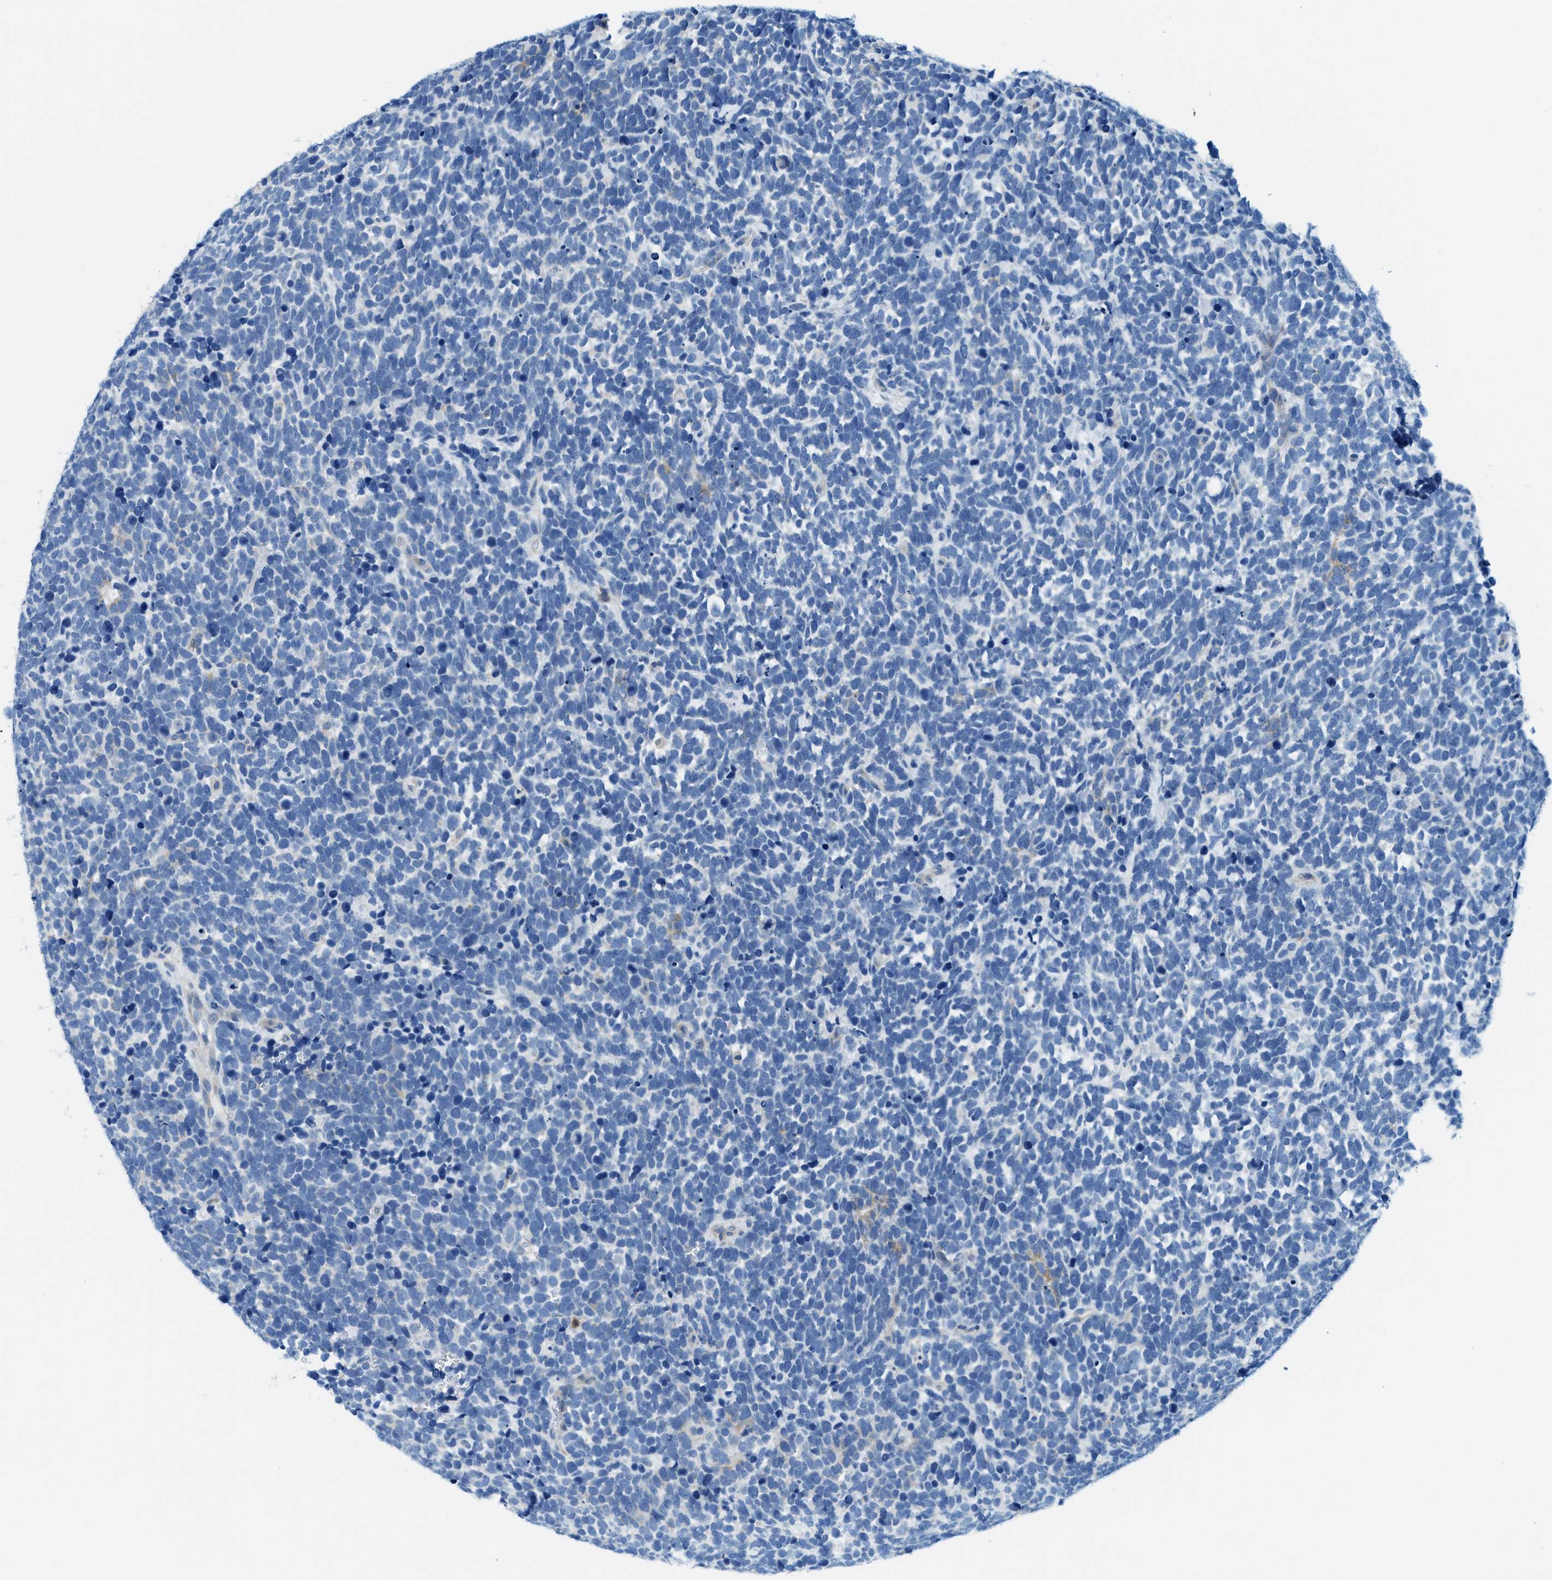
{"staining": {"intensity": "negative", "quantity": "none", "location": "none"}, "tissue": "urothelial cancer", "cell_type": "Tumor cells", "image_type": "cancer", "snomed": [{"axis": "morphology", "description": "Urothelial carcinoma, High grade"}, {"axis": "topography", "description": "Urinary bladder"}], "caption": "Immunohistochemical staining of urothelial cancer shows no significant positivity in tumor cells.", "gene": "ZDHHC13", "patient": {"sex": "female", "age": 82}}